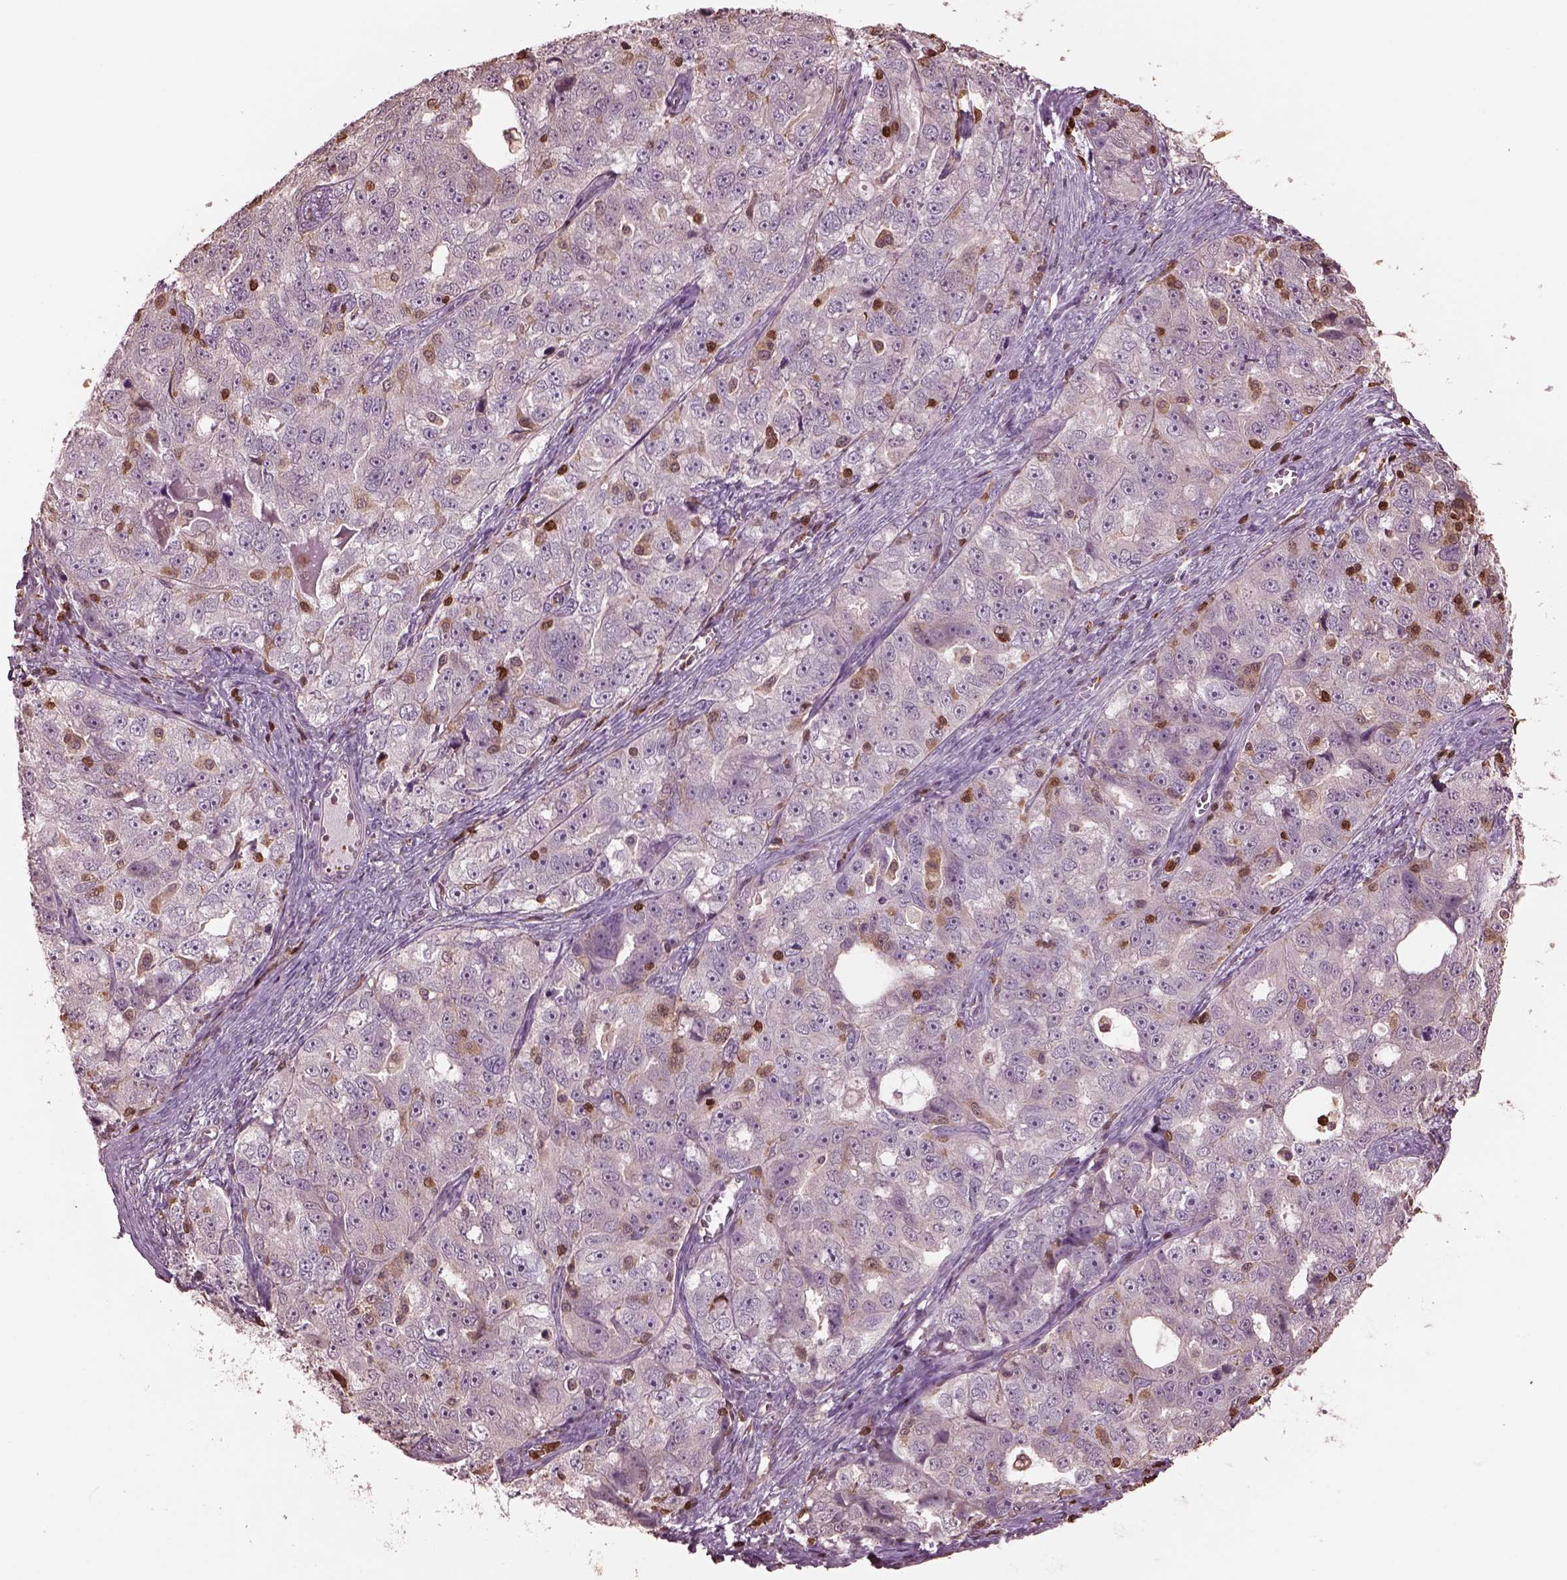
{"staining": {"intensity": "weak", "quantity": ">75%", "location": "cytoplasmic/membranous"}, "tissue": "ovarian cancer", "cell_type": "Tumor cells", "image_type": "cancer", "snomed": [{"axis": "morphology", "description": "Cystadenocarcinoma, serous, NOS"}, {"axis": "topography", "description": "Ovary"}], "caption": "This histopathology image shows immunohistochemistry (IHC) staining of ovarian cancer (serous cystadenocarcinoma), with low weak cytoplasmic/membranous expression in approximately >75% of tumor cells.", "gene": "IL31RA", "patient": {"sex": "female", "age": 51}}